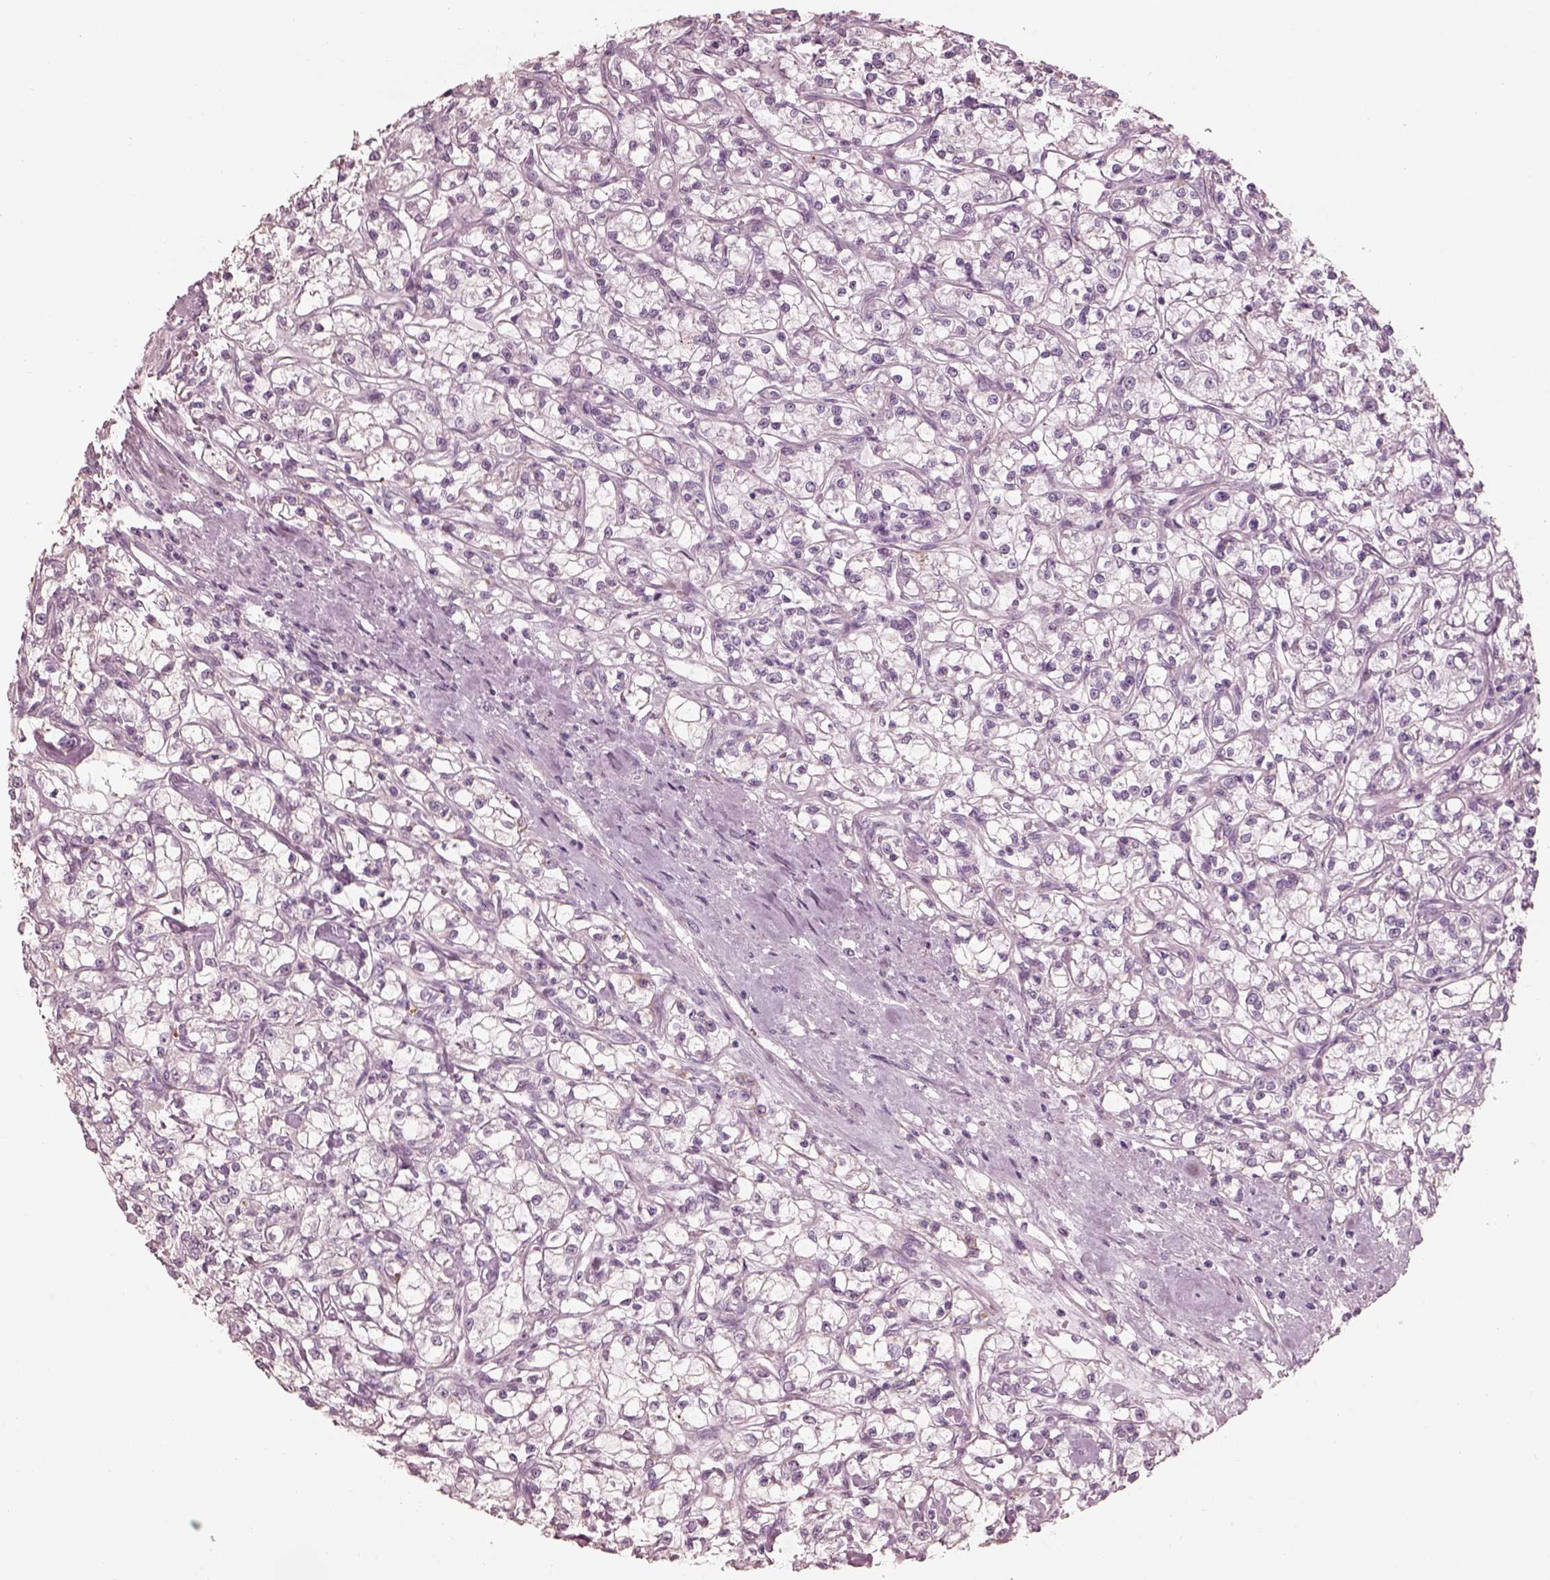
{"staining": {"intensity": "negative", "quantity": "none", "location": "none"}, "tissue": "renal cancer", "cell_type": "Tumor cells", "image_type": "cancer", "snomed": [{"axis": "morphology", "description": "Adenocarcinoma, NOS"}, {"axis": "topography", "description": "Kidney"}], "caption": "Immunohistochemistry image of neoplastic tissue: human renal adenocarcinoma stained with DAB (3,3'-diaminobenzidine) reveals no significant protein expression in tumor cells. (Immunohistochemistry, brightfield microscopy, high magnification).", "gene": "ZP4", "patient": {"sex": "female", "age": 59}}